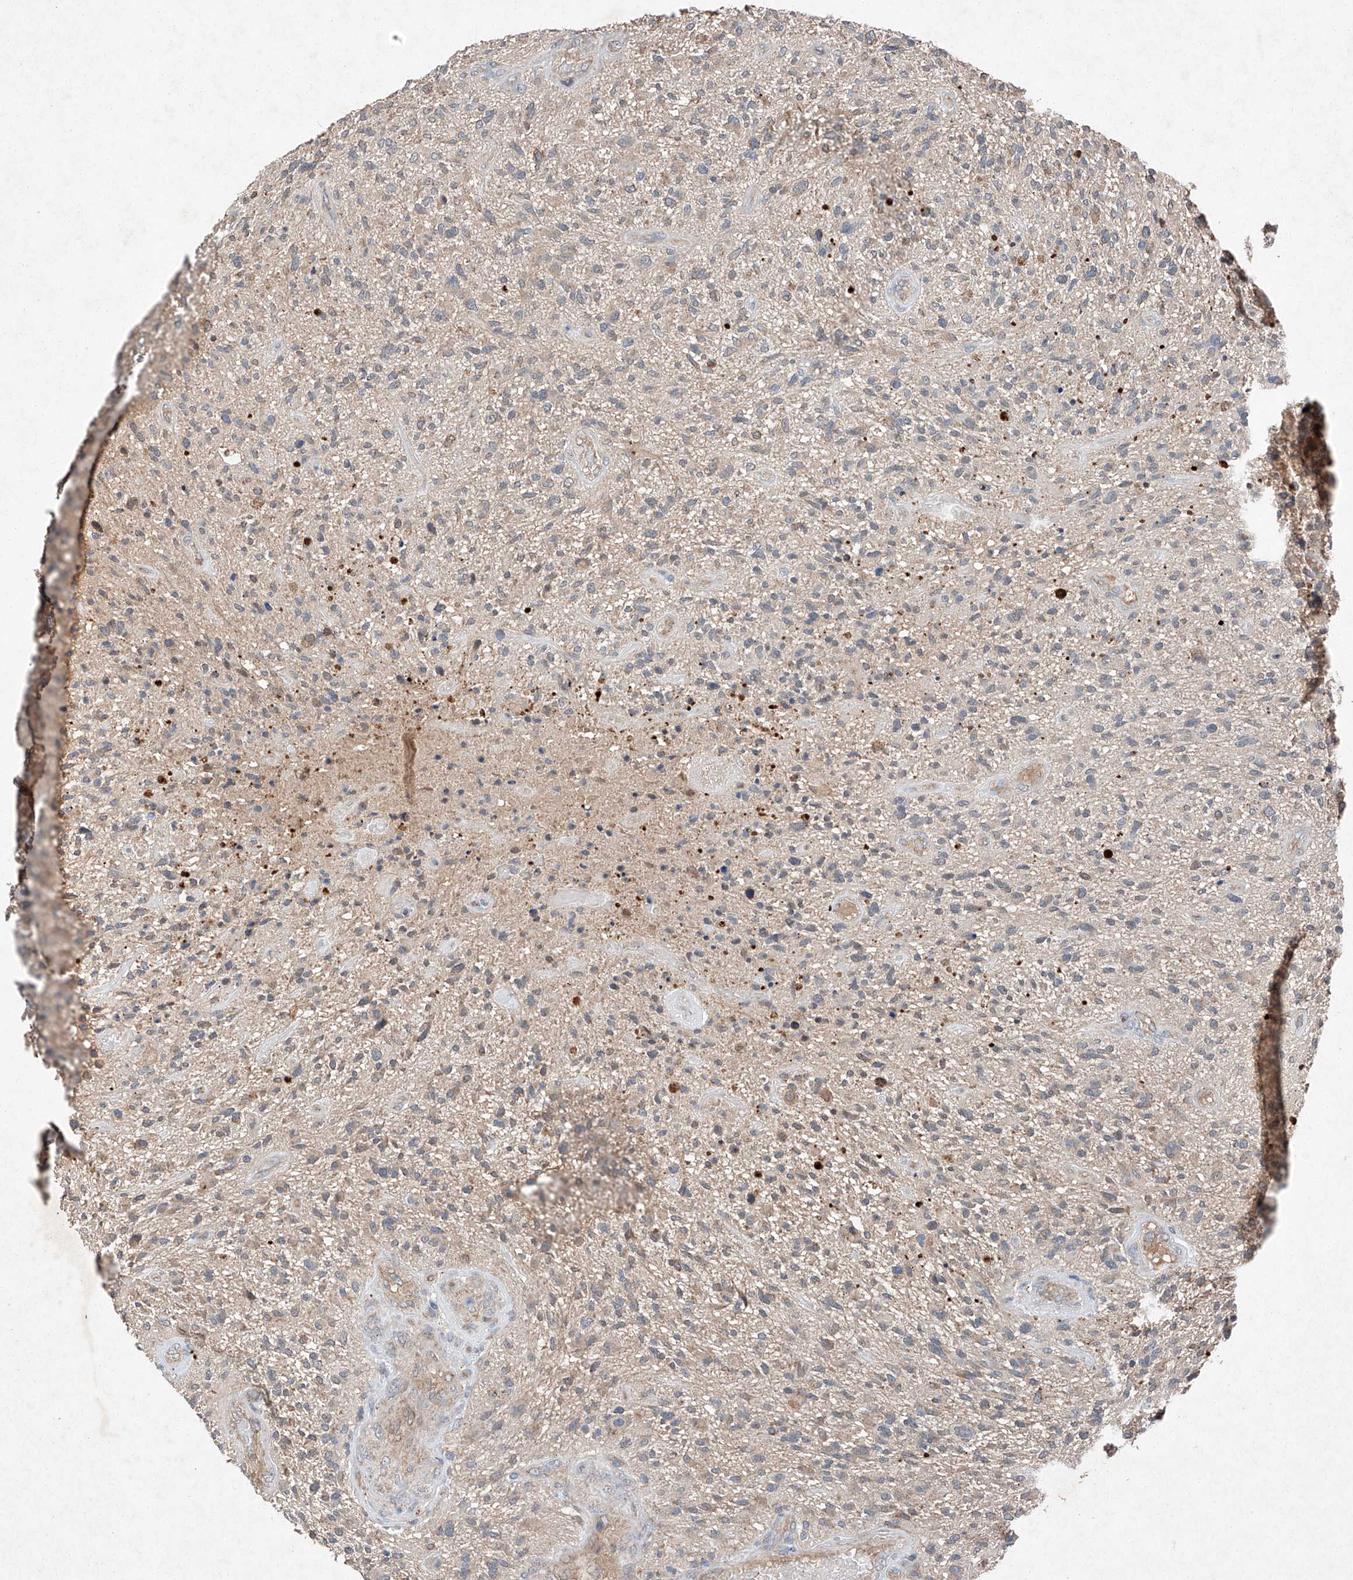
{"staining": {"intensity": "negative", "quantity": "none", "location": "none"}, "tissue": "glioma", "cell_type": "Tumor cells", "image_type": "cancer", "snomed": [{"axis": "morphology", "description": "Glioma, malignant, High grade"}, {"axis": "topography", "description": "Brain"}], "caption": "An immunohistochemistry (IHC) histopathology image of high-grade glioma (malignant) is shown. There is no staining in tumor cells of high-grade glioma (malignant). (Stains: DAB immunohistochemistry (IHC) with hematoxylin counter stain, Microscopy: brightfield microscopy at high magnification).", "gene": "RUSC1", "patient": {"sex": "male", "age": 47}}